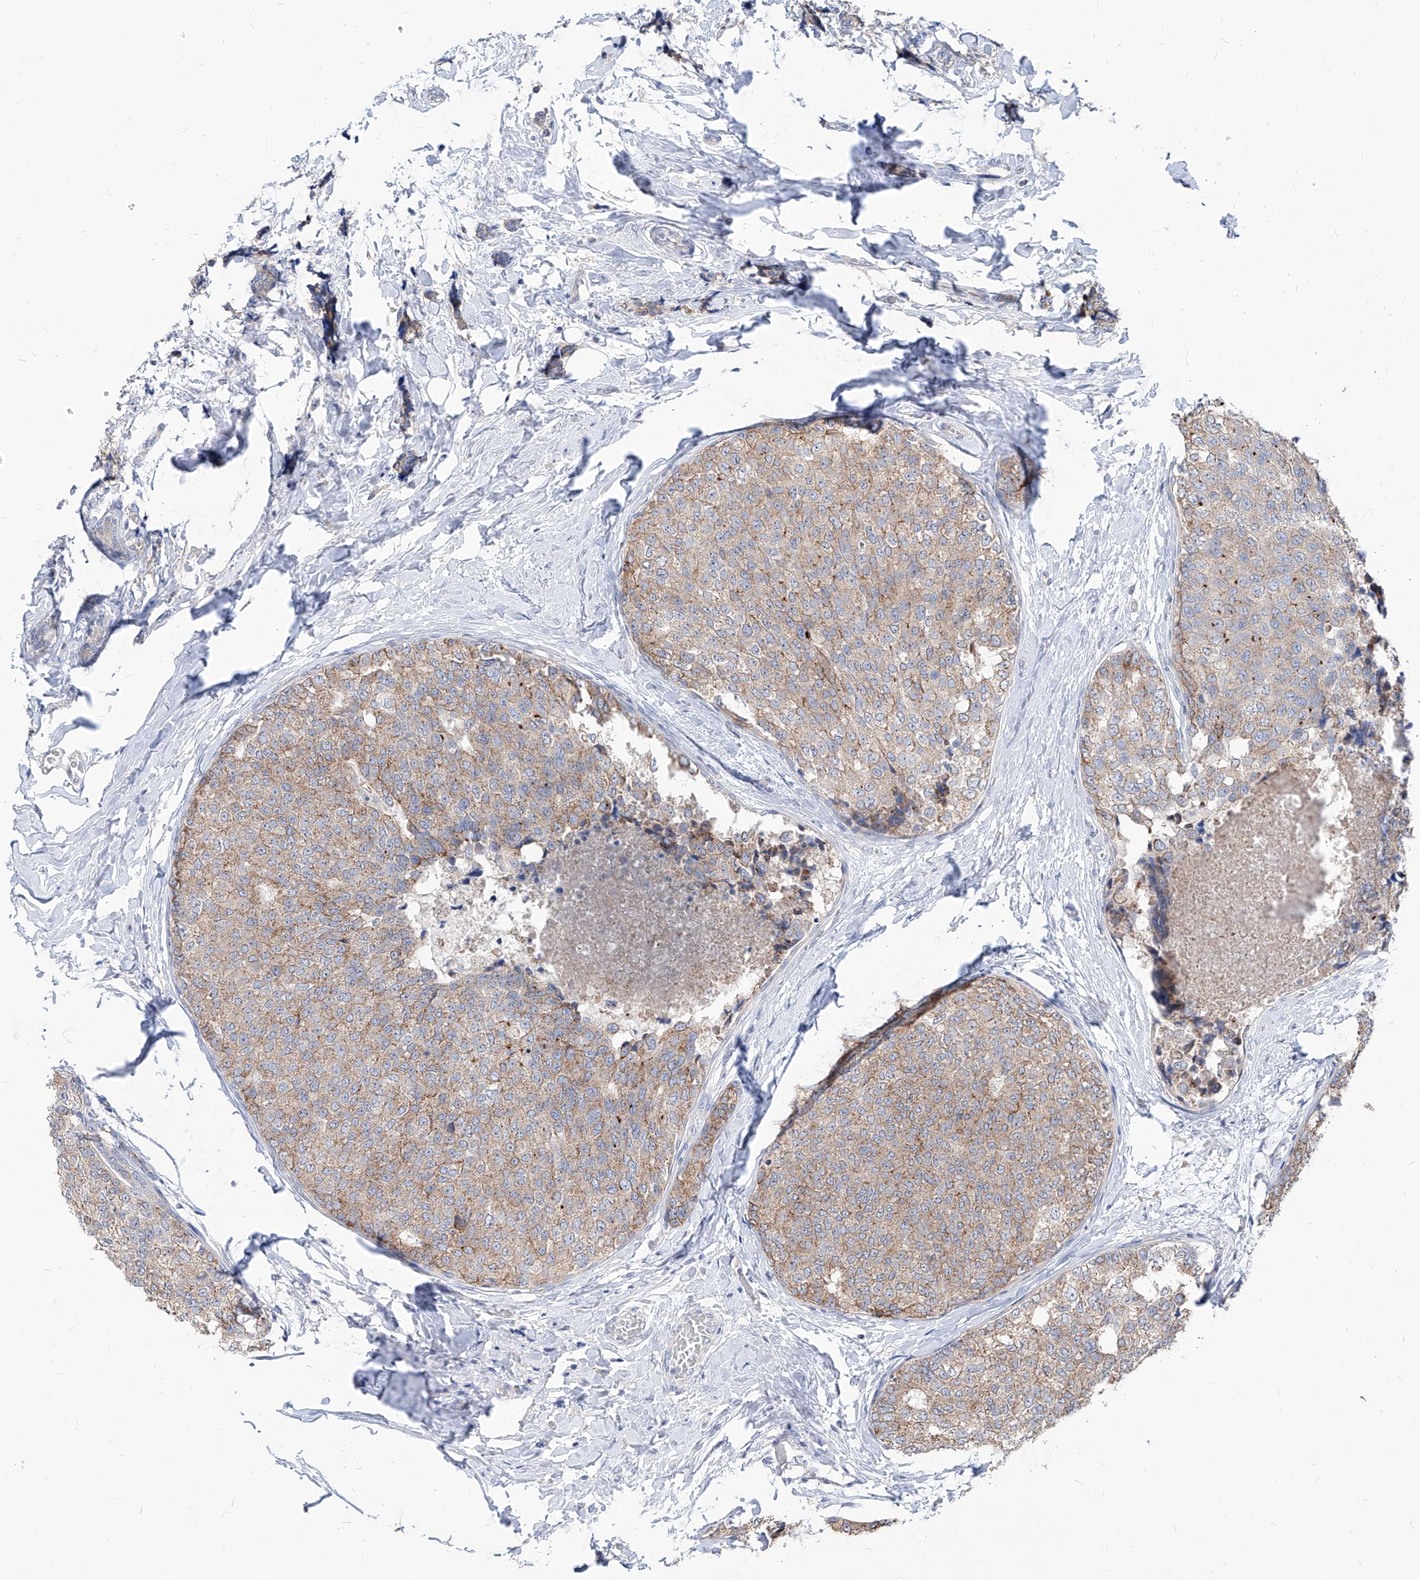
{"staining": {"intensity": "weak", "quantity": ">75%", "location": "cytoplasmic/membranous"}, "tissue": "breast cancer", "cell_type": "Tumor cells", "image_type": "cancer", "snomed": [{"axis": "morphology", "description": "Normal tissue, NOS"}, {"axis": "morphology", "description": "Duct carcinoma"}, {"axis": "topography", "description": "Breast"}], "caption": "IHC of human breast cancer (intraductal carcinoma) displays low levels of weak cytoplasmic/membranous expression in about >75% of tumor cells.", "gene": "AGPS", "patient": {"sex": "female", "age": 43}}